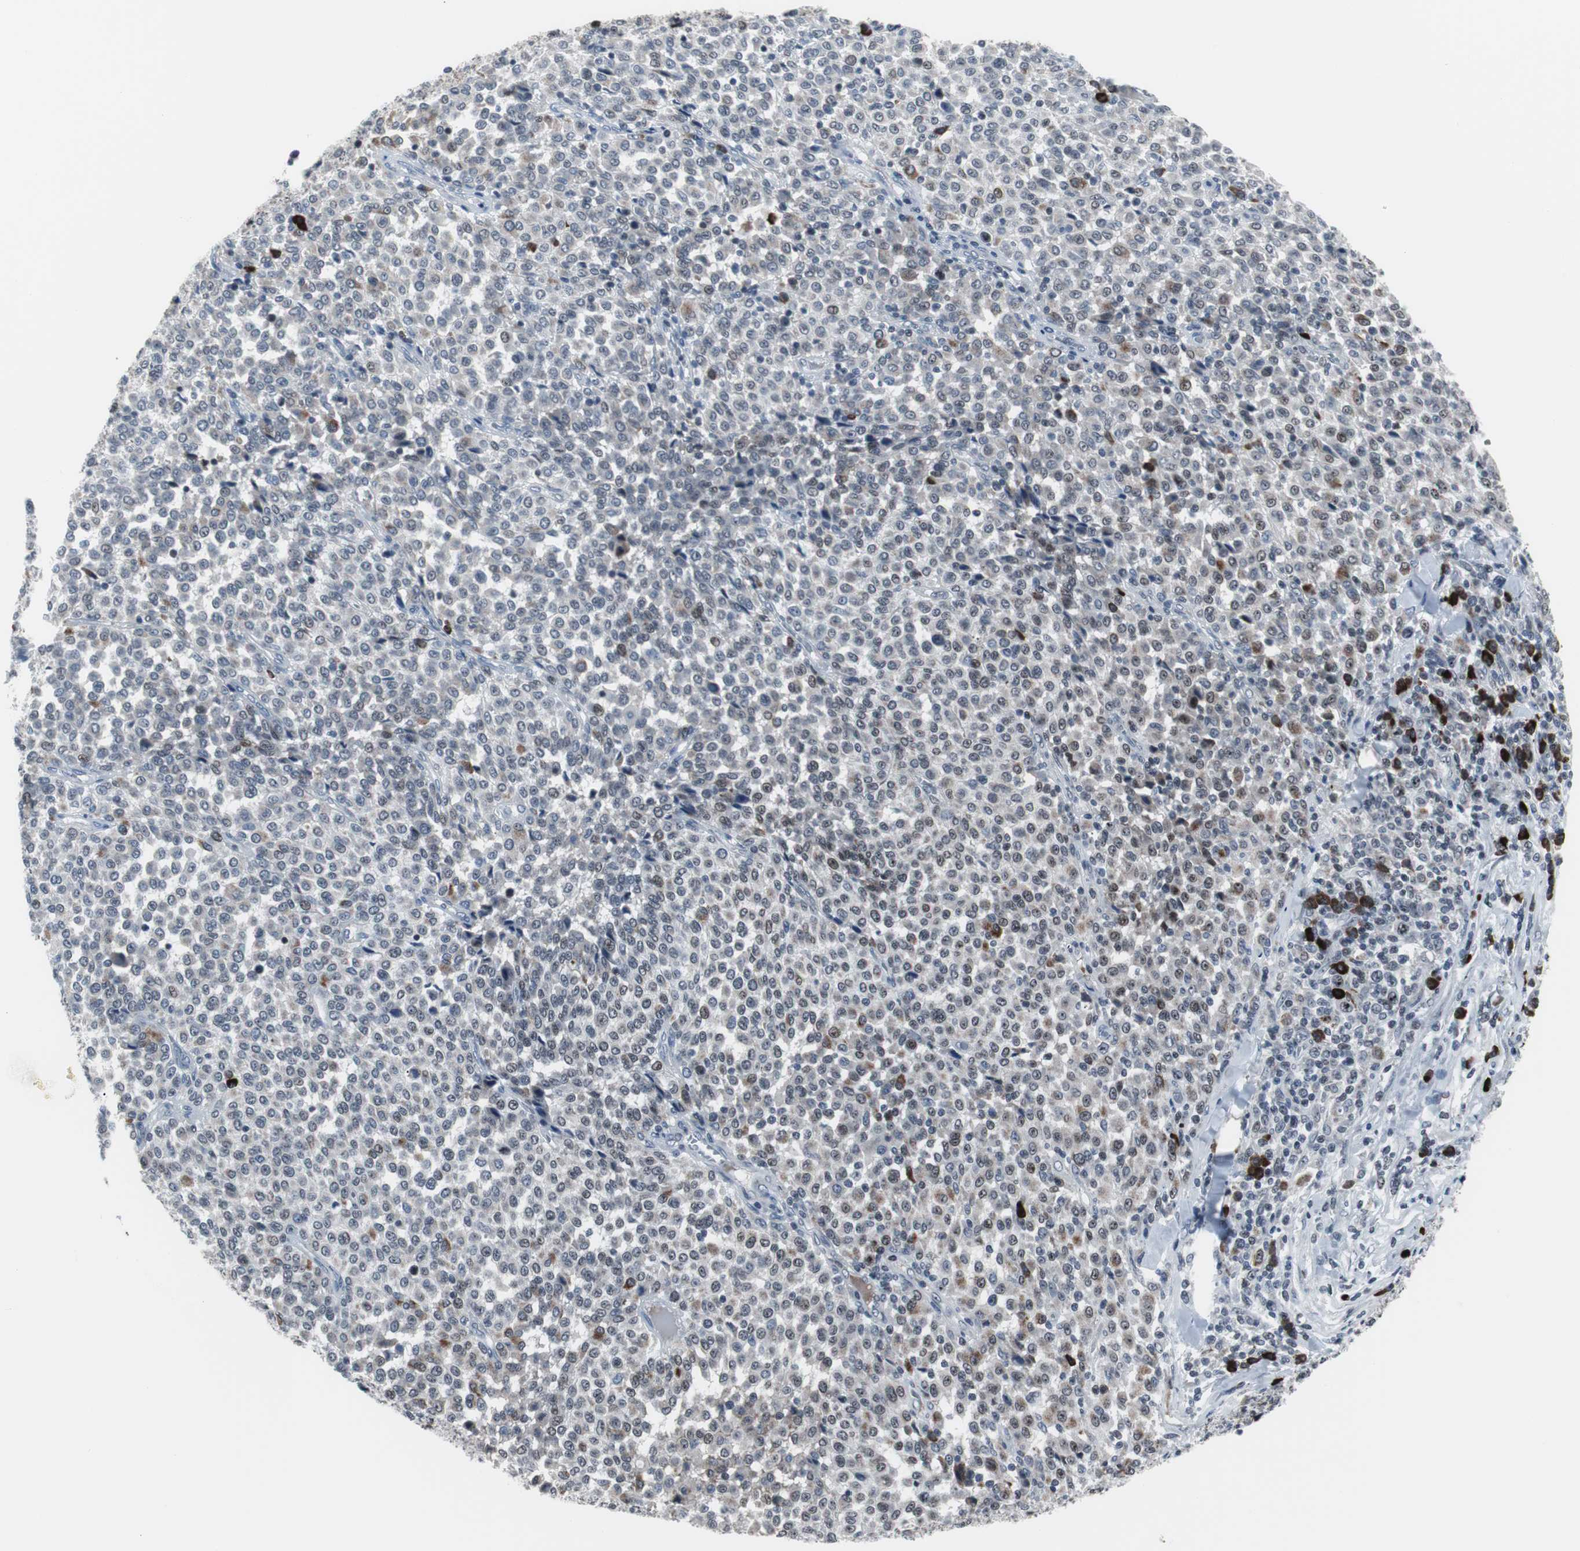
{"staining": {"intensity": "weak", "quantity": "<25%", "location": "nuclear"}, "tissue": "melanoma", "cell_type": "Tumor cells", "image_type": "cancer", "snomed": [{"axis": "morphology", "description": "Malignant melanoma, Metastatic site"}, {"axis": "topography", "description": "Pancreas"}], "caption": "Histopathology image shows no protein expression in tumor cells of malignant melanoma (metastatic site) tissue. (Stains: DAB immunohistochemistry with hematoxylin counter stain, Microscopy: brightfield microscopy at high magnification).", "gene": "DOK1", "patient": {"sex": "female", "age": 30}}